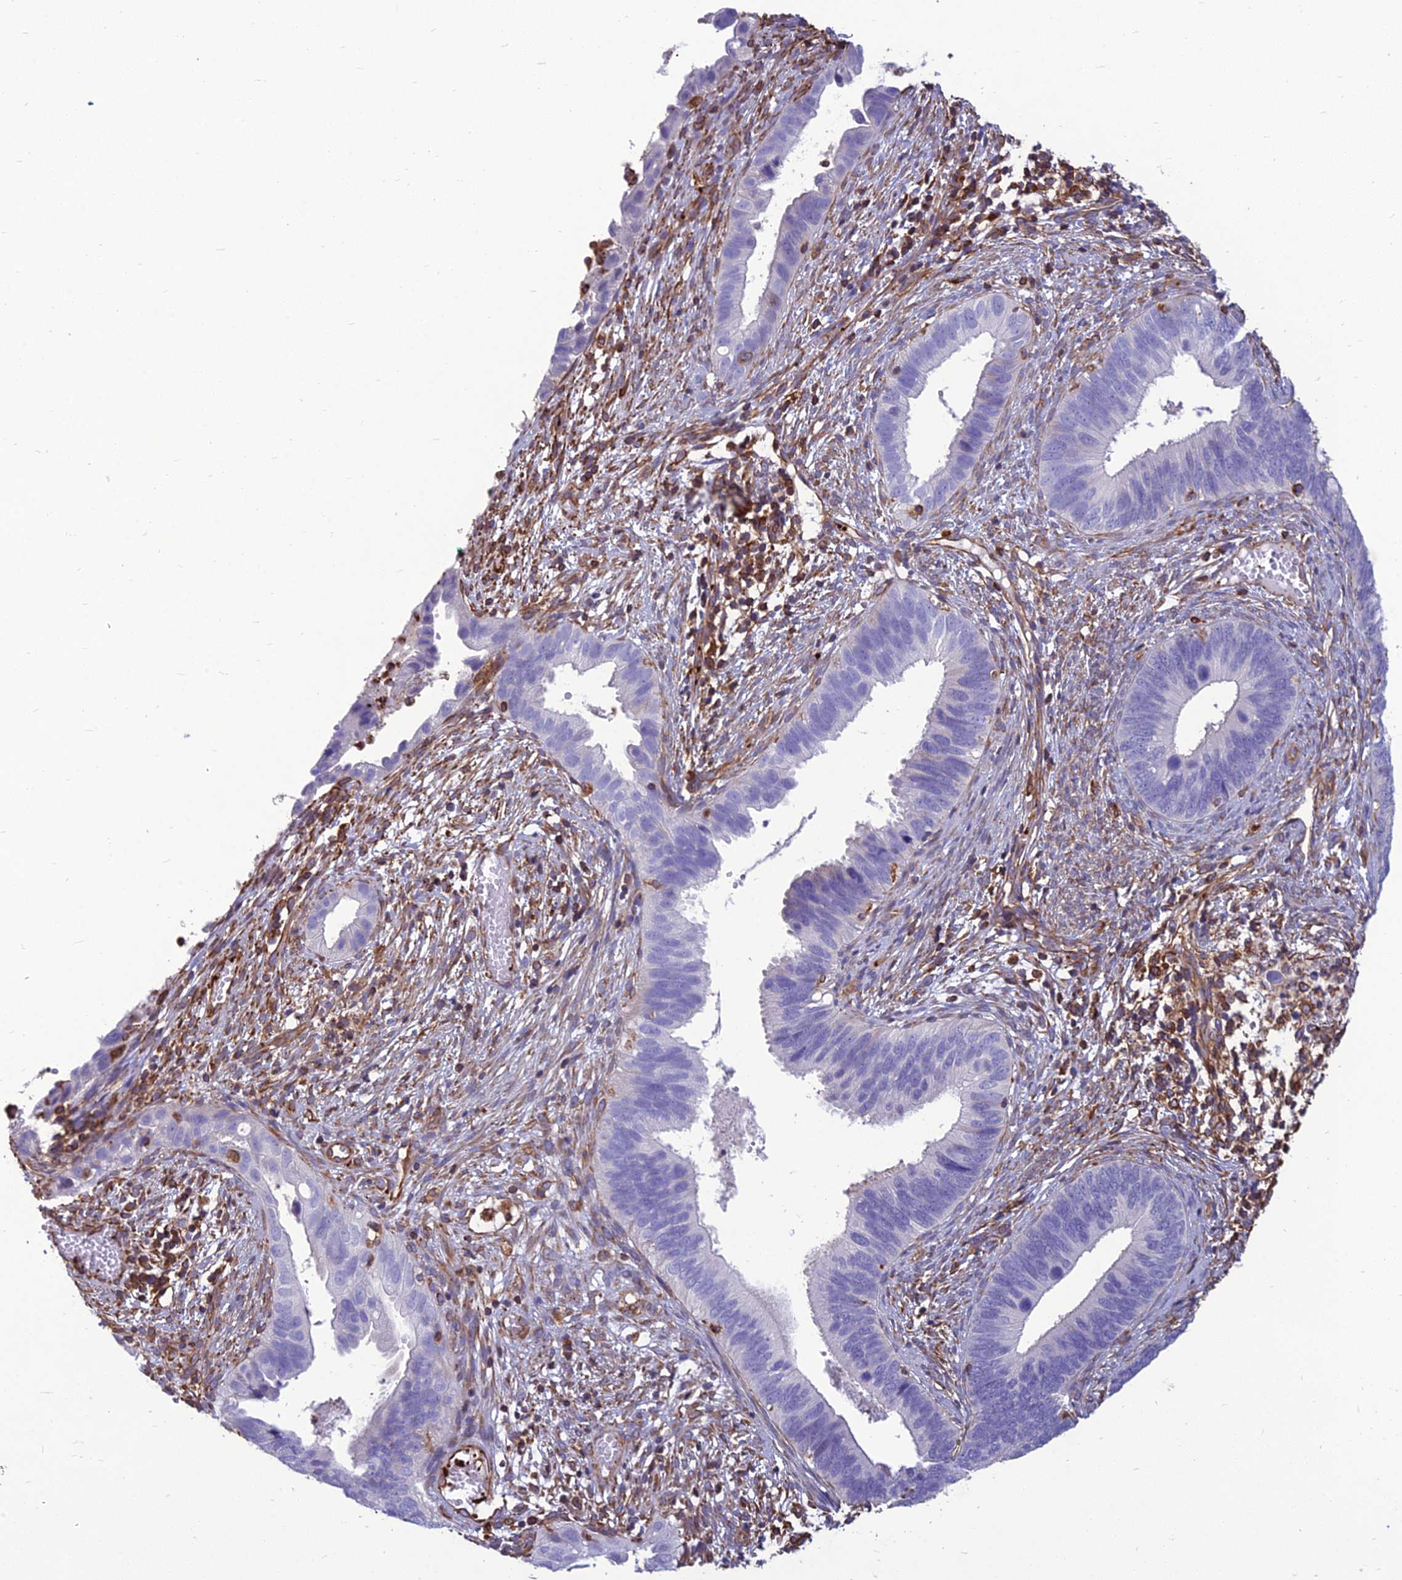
{"staining": {"intensity": "negative", "quantity": "none", "location": "none"}, "tissue": "cervical cancer", "cell_type": "Tumor cells", "image_type": "cancer", "snomed": [{"axis": "morphology", "description": "Adenocarcinoma, NOS"}, {"axis": "topography", "description": "Cervix"}], "caption": "IHC of human cervical cancer (adenocarcinoma) exhibits no positivity in tumor cells.", "gene": "PSMD11", "patient": {"sex": "female", "age": 42}}